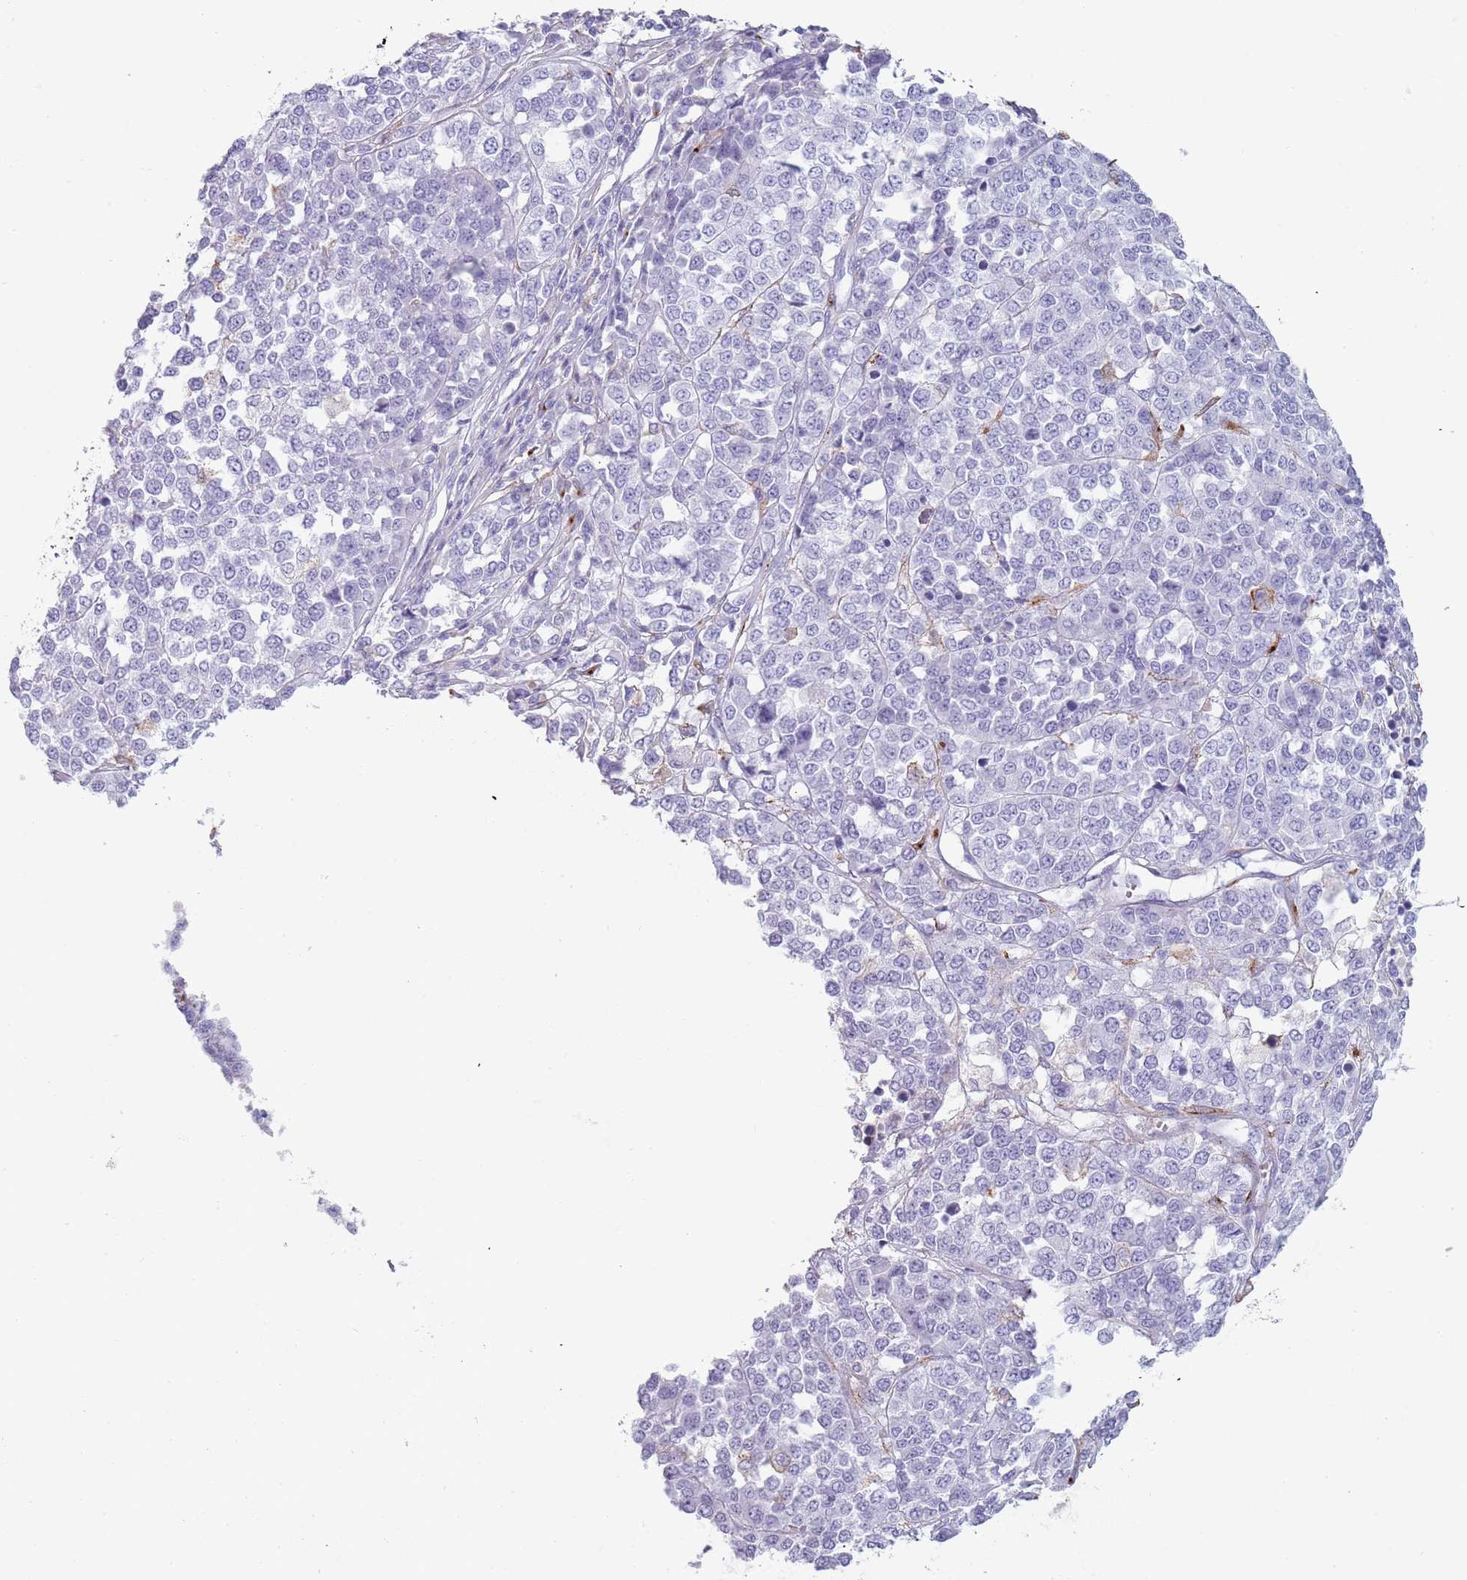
{"staining": {"intensity": "negative", "quantity": "none", "location": "none"}, "tissue": "melanoma", "cell_type": "Tumor cells", "image_type": "cancer", "snomed": [{"axis": "morphology", "description": "Malignant melanoma, Metastatic site"}, {"axis": "topography", "description": "Lymph node"}], "caption": "Malignant melanoma (metastatic site) was stained to show a protein in brown. There is no significant expression in tumor cells.", "gene": "COLEC12", "patient": {"sex": "male", "age": 44}}